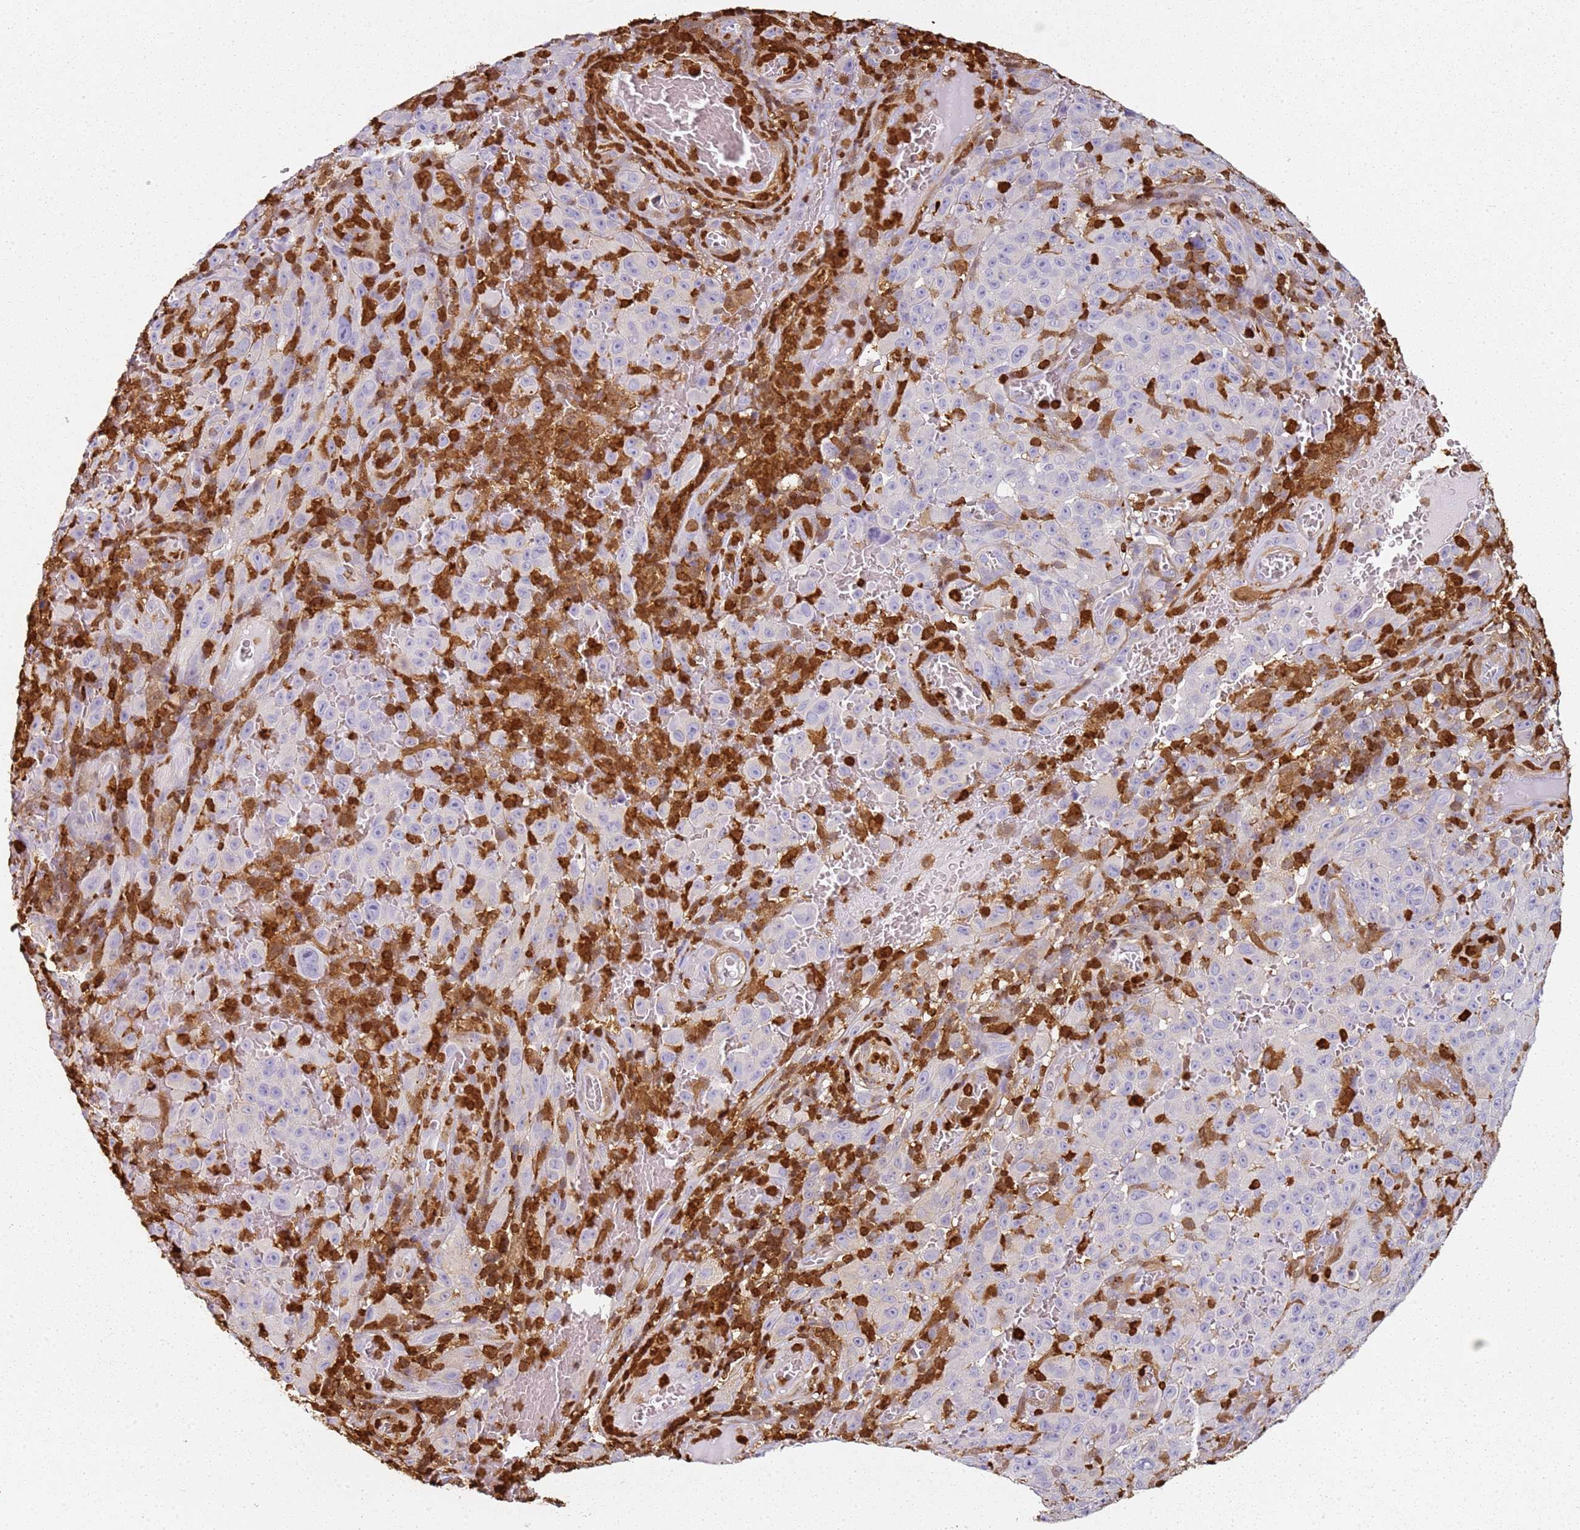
{"staining": {"intensity": "negative", "quantity": "none", "location": "none"}, "tissue": "melanoma", "cell_type": "Tumor cells", "image_type": "cancer", "snomed": [{"axis": "morphology", "description": "Malignant melanoma, NOS"}, {"axis": "topography", "description": "Skin"}], "caption": "Tumor cells show no significant expression in melanoma.", "gene": "S100A4", "patient": {"sex": "female", "age": 82}}